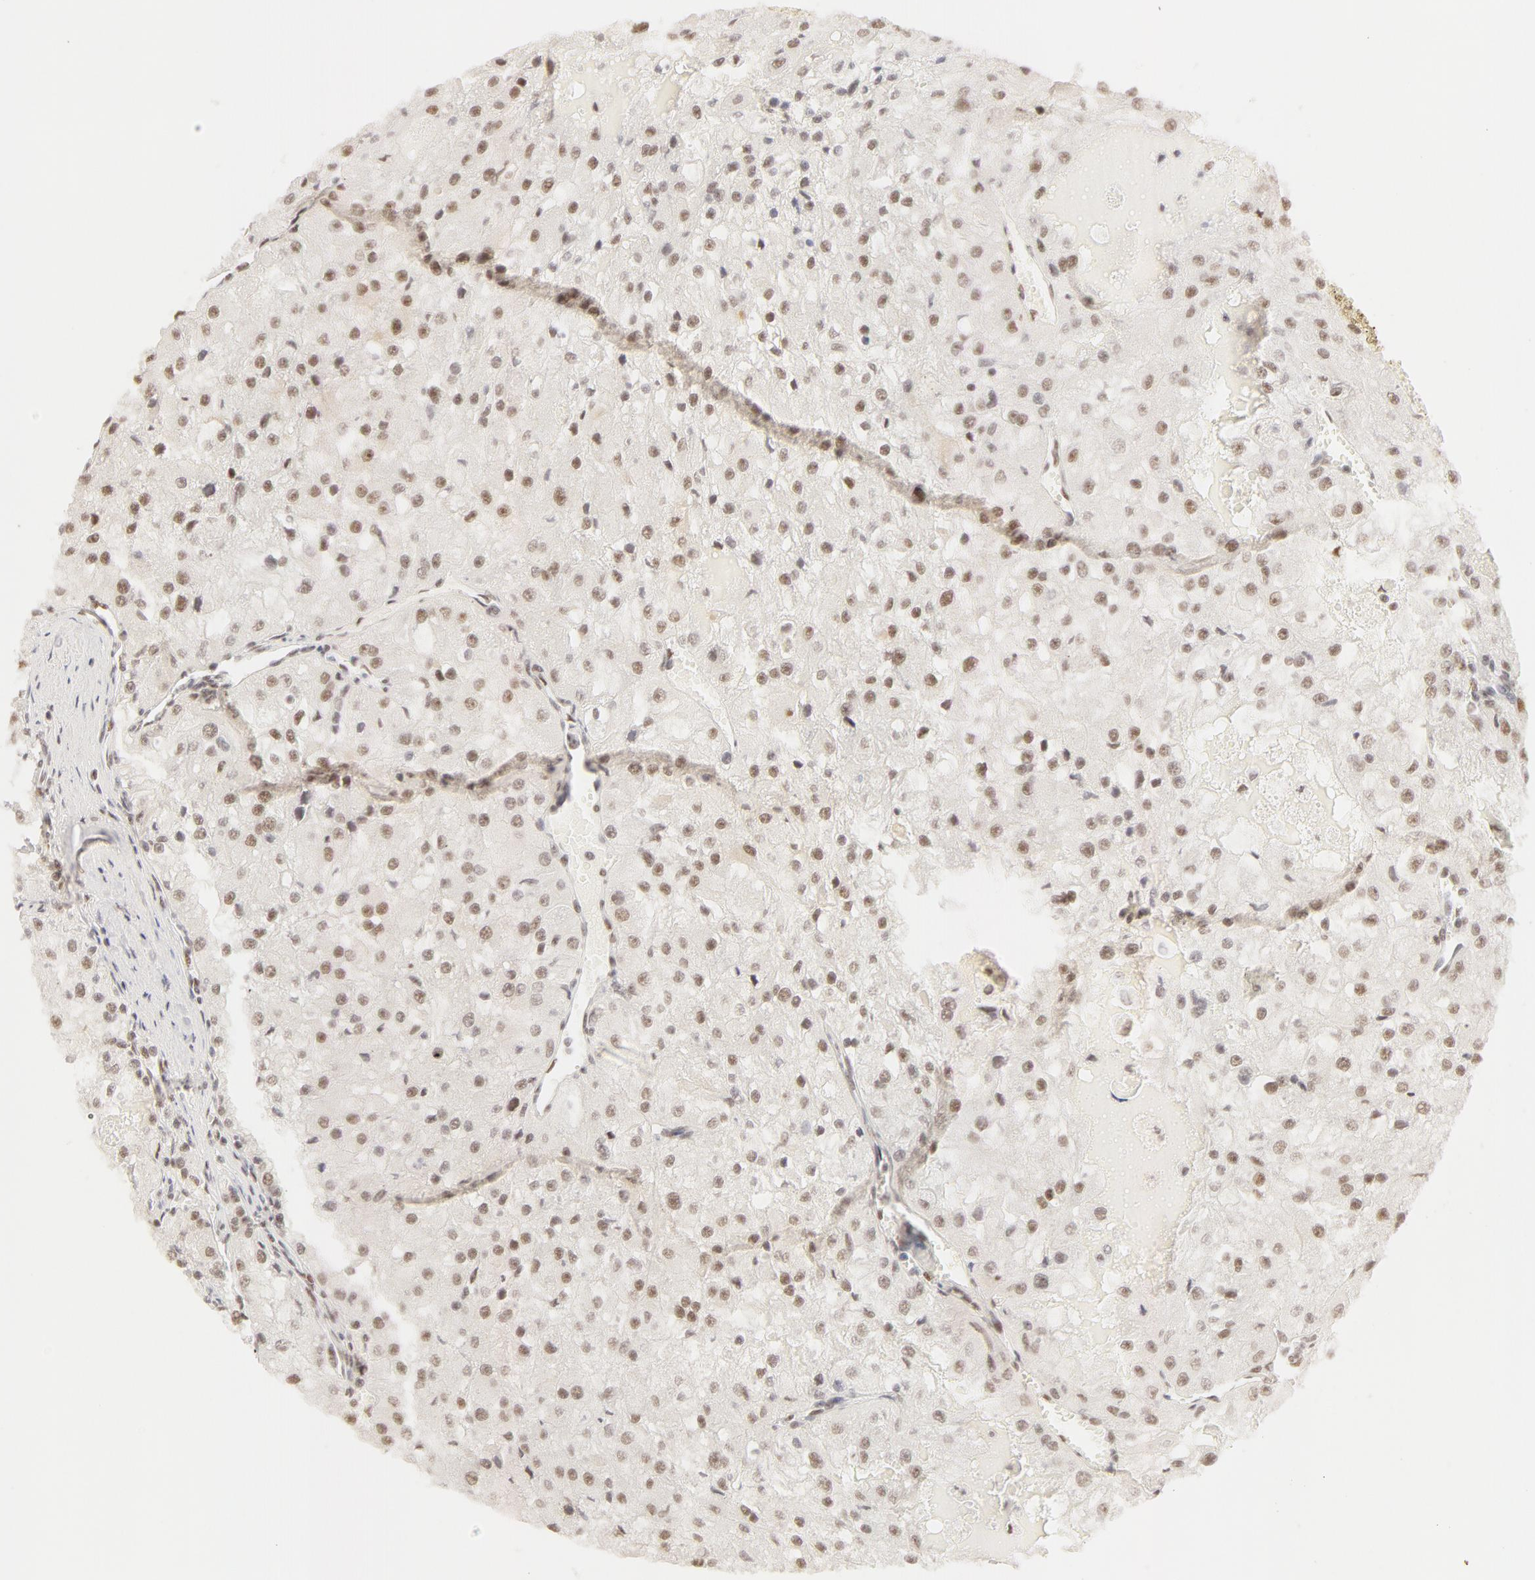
{"staining": {"intensity": "weak", "quantity": "25%-75%", "location": "nuclear"}, "tissue": "renal cancer", "cell_type": "Tumor cells", "image_type": "cancer", "snomed": [{"axis": "morphology", "description": "Adenocarcinoma, NOS"}, {"axis": "topography", "description": "Kidney"}], "caption": "Immunohistochemical staining of human renal adenocarcinoma demonstrates weak nuclear protein expression in approximately 25%-75% of tumor cells.", "gene": "RBM39", "patient": {"sex": "female", "age": 74}}